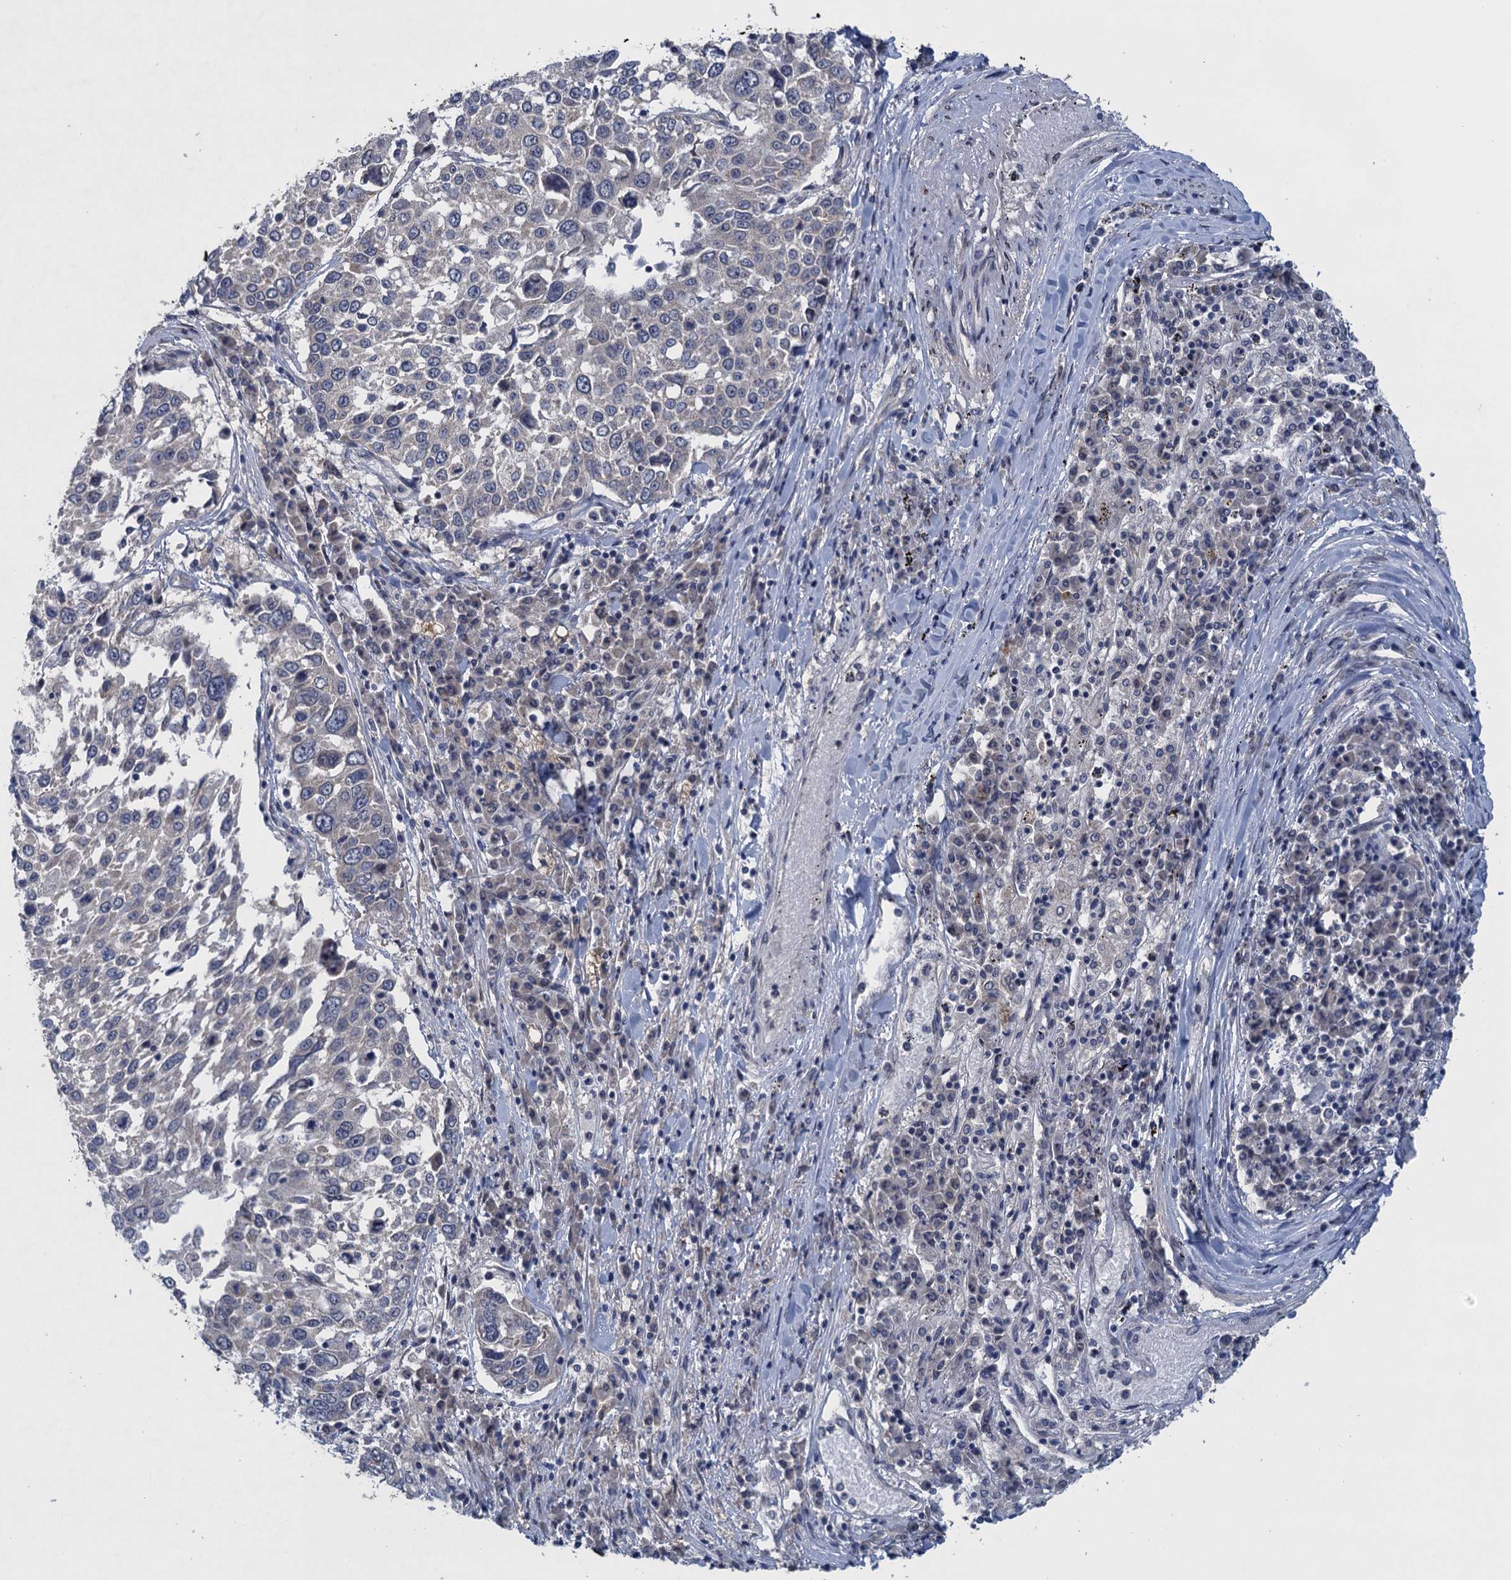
{"staining": {"intensity": "negative", "quantity": "none", "location": "none"}, "tissue": "lung cancer", "cell_type": "Tumor cells", "image_type": "cancer", "snomed": [{"axis": "morphology", "description": "Squamous cell carcinoma, NOS"}, {"axis": "topography", "description": "Lung"}], "caption": "The histopathology image displays no staining of tumor cells in lung cancer. (Immunohistochemistry, brightfield microscopy, high magnification).", "gene": "CTU2", "patient": {"sex": "male", "age": 65}}